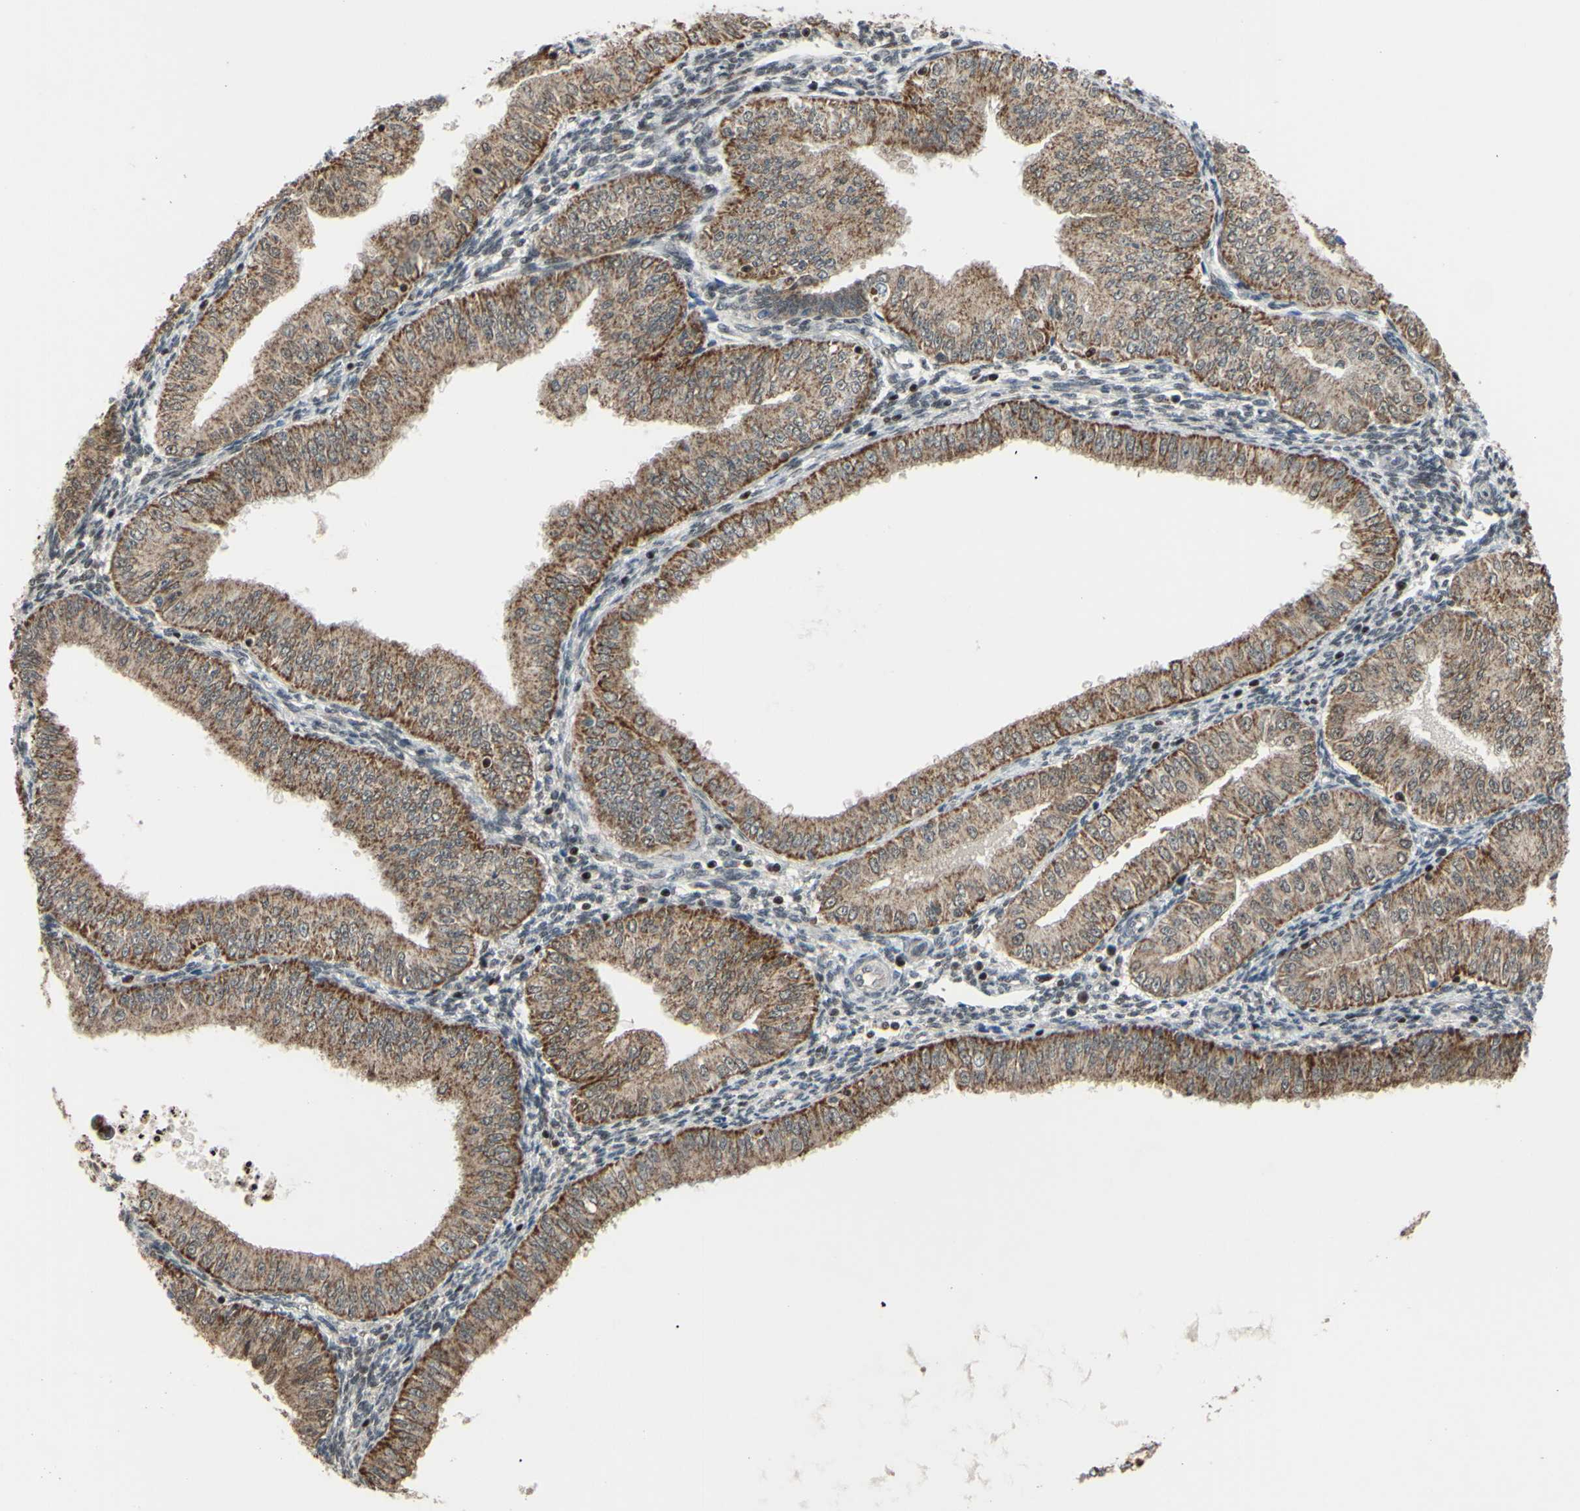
{"staining": {"intensity": "moderate", "quantity": ">75%", "location": "cytoplasmic/membranous"}, "tissue": "endometrial cancer", "cell_type": "Tumor cells", "image_type": "cancer", "snomed": [{"axis": "morphology", "description": "Normal tissue, NOS"}, {"axis": "morphology", "description": "Adenocarcinoma, NOS"}, {"axis": "topography", "description": "Endometrium"}], "caption": "DAB immunohistochemical staining of human adenocarcinoma (endometrial) displays moderate cytoplasmic/membranous protein positivity in about >75% of tumor cells.", "gene": "SP4", "patient": {"sex": "female", "age": 53}}